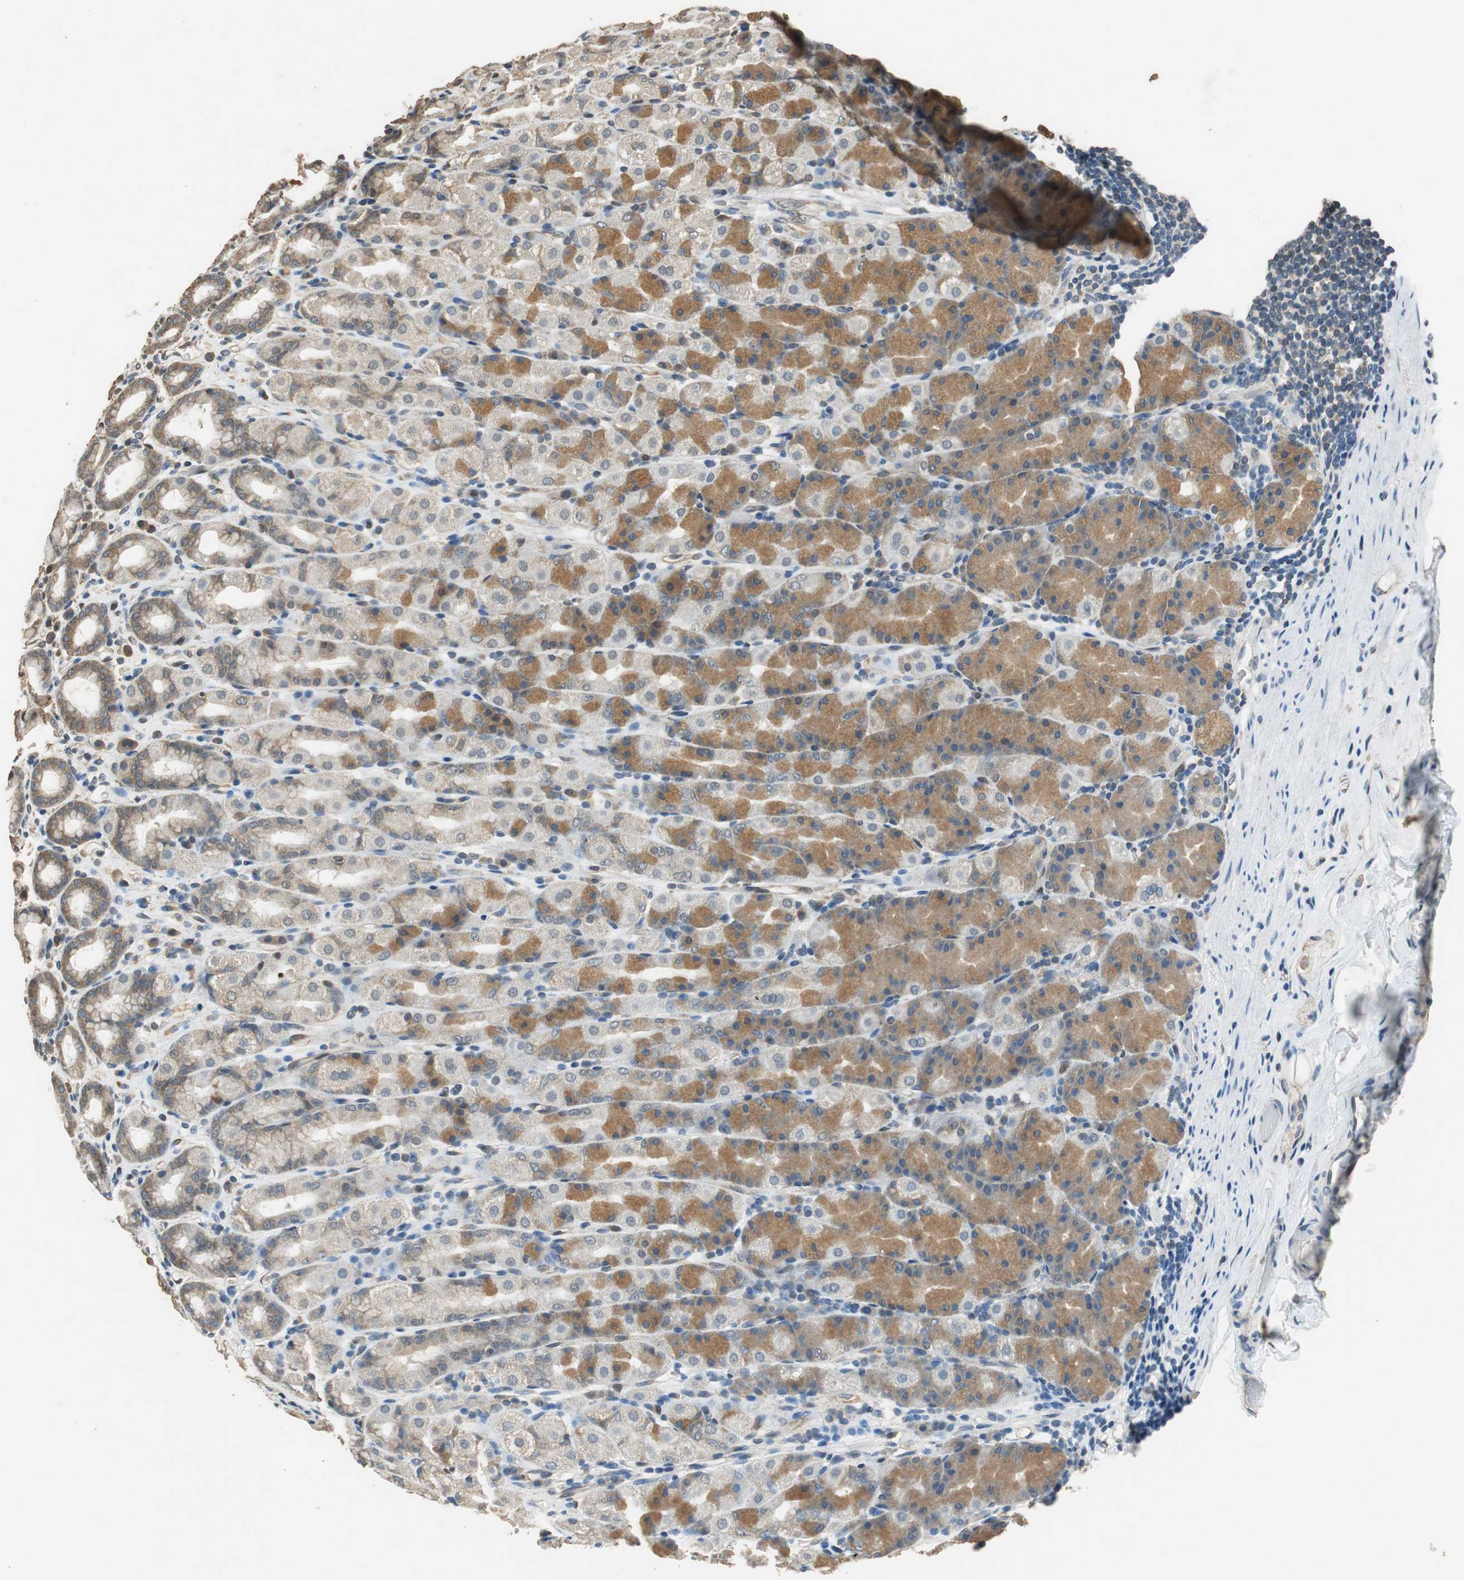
{"staining": {"intensity": "strong", "quantity": "25%-75%", "location": "cytoplasmic/membranous,nuclear"}, "tissue": "stomach", "cell_type": "Glandular cells", "image_type": "normal", "snomed": [{"axis": "morphology", "description": "Normal tissue, NOS"}, {"axis": "topography", "description": "Stomach, upper"}], "caption": "Immunohistochemistry (IHC) micrograph of normal stomach stained for a protein (brown), which demonstrates high levels of strong cytoplasmic/membranous,nuclear staining in approximately 25%-75% of glandular cells.", "gene": "ALDH4A1", "patient": {"sex": "male", "age": 68}}